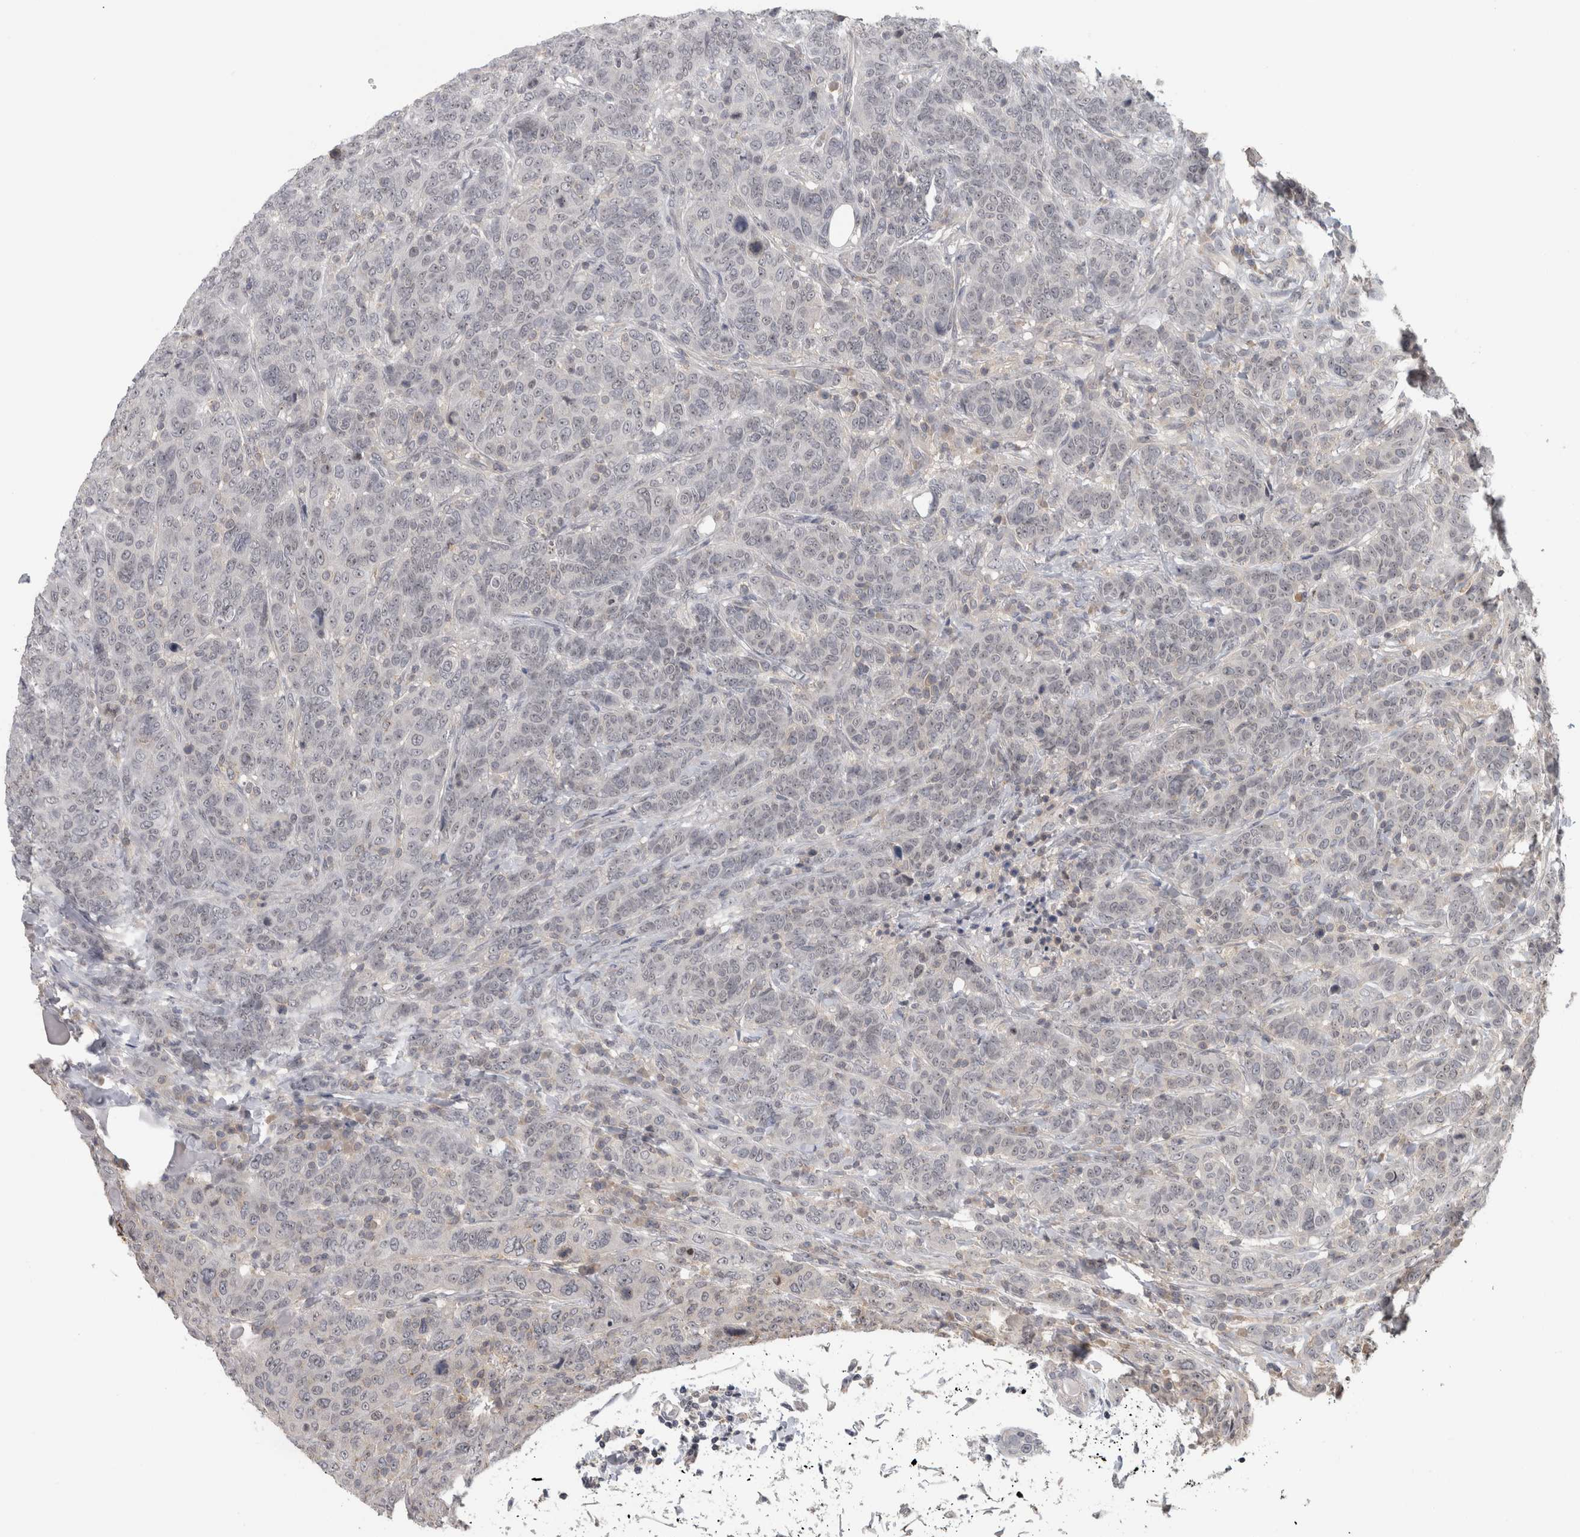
{"staining": {"intensity": "negative", "quantity": "none", "location": "none"}, "tissue": "breast cancer", "cell_type": "Tumor cells", "image_type": "cancer", "snomed": [{"axis": "morphology", "description": "Duct carcinoma"}, {"axis": "topography", "description": "Breast"}], "caption": "Breast cancer stained for a protein using immunohistochemistry (IHC) displays no expression tumor cells.", "gene": "RBM28", "patient": {"sex": "female", "age": 37}}